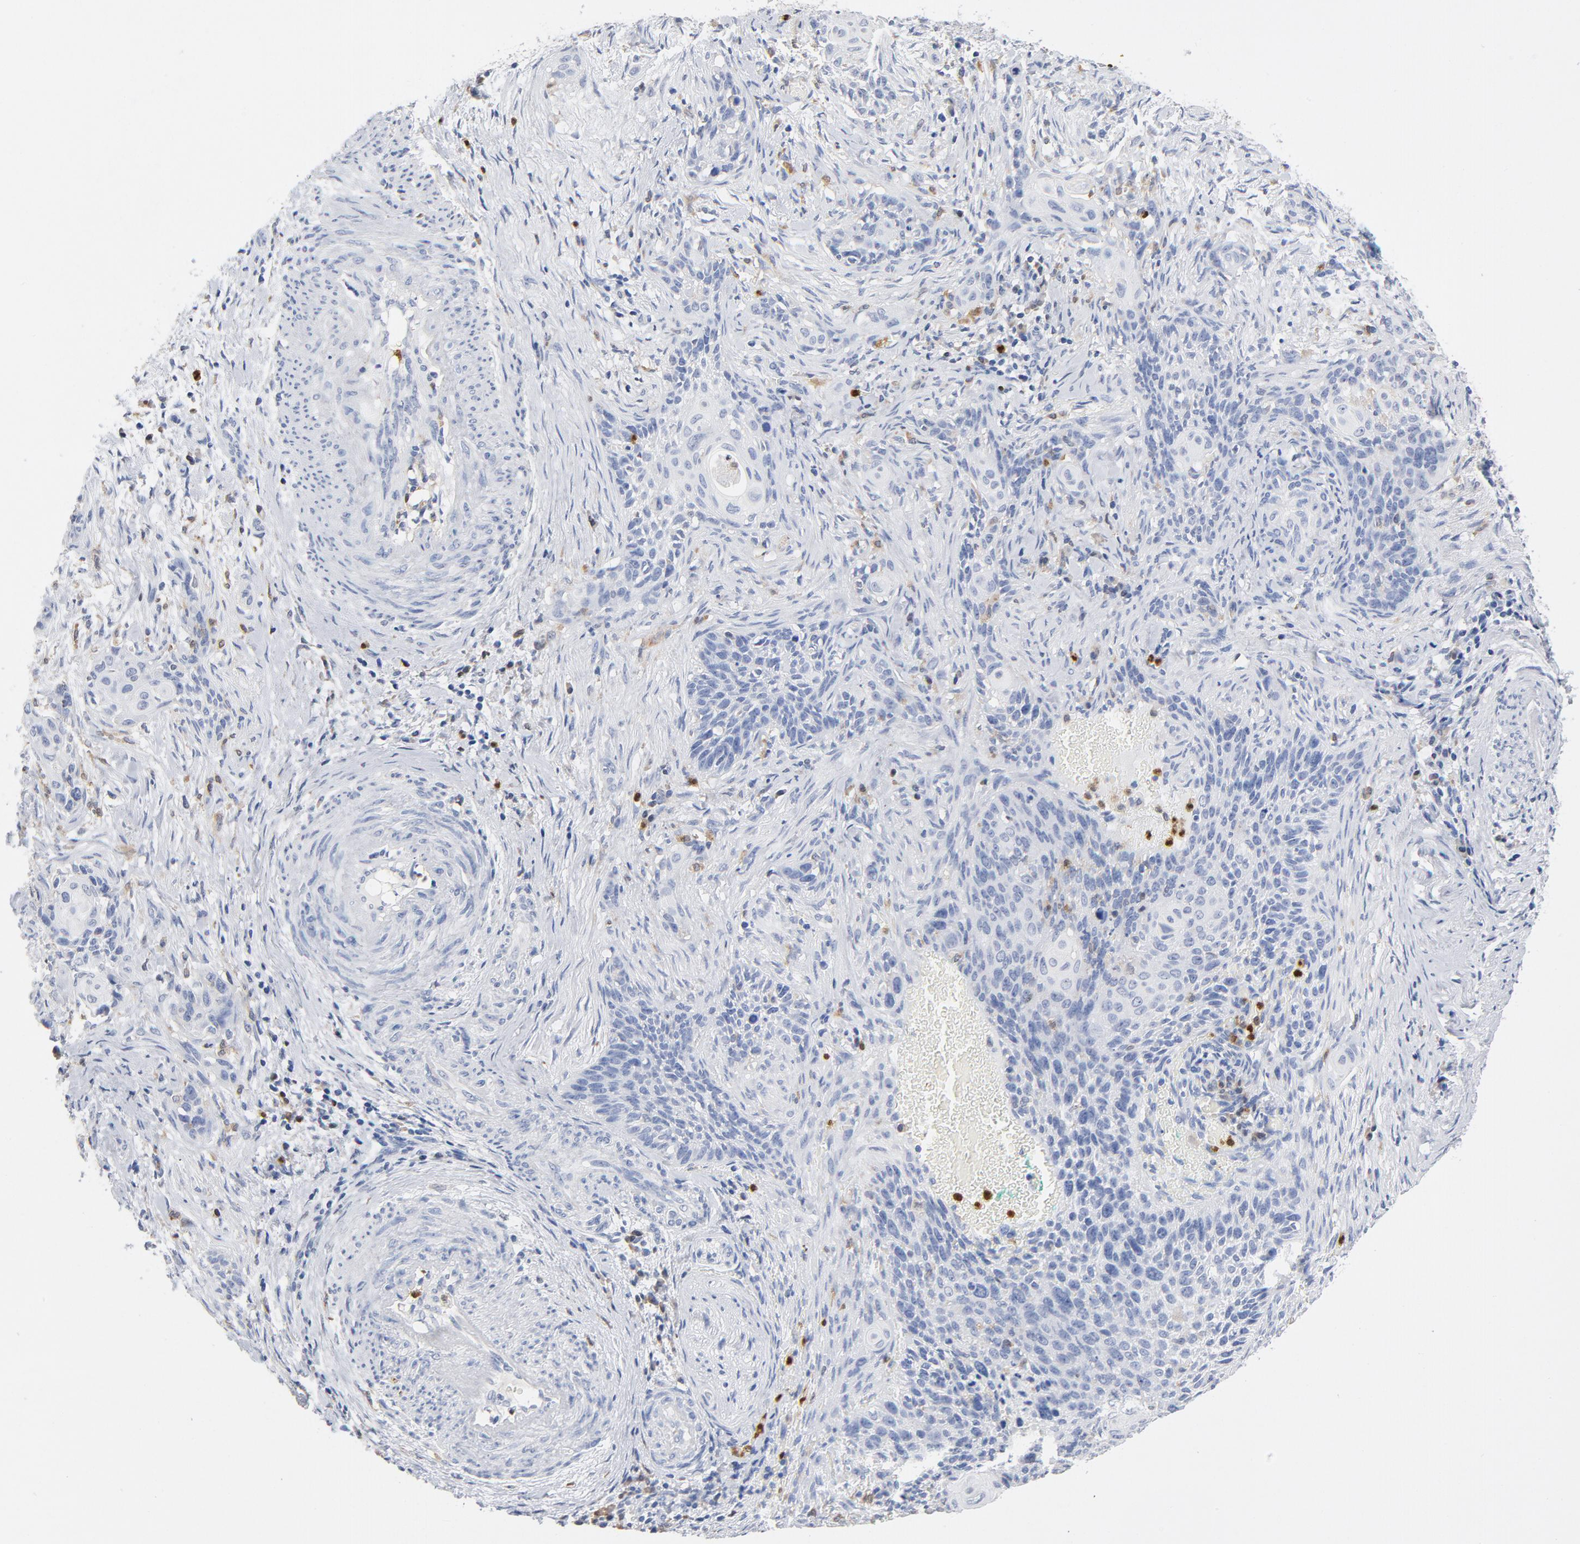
{"staining": {"intensity": "negative", "quantity": "none", "location": "none"}, "tissue": "cervical cancer", "cell_type": "Tumor cells", "image_type": "cancer", "snomed": [{"axis": "morphology", "description": "Squamous cell carcinoma, NOS"}, {"axis": "topography", "description": "Cervix"}], "caption": "DAB (3,3'-diaminobenzidine) immunohistochemical staining of human squamous cell carcinoma (cervical) exhibits no significant expression in tumor cells. (DAB (3,3'-diaminobenzidine) immunohistochemistry, high magnification).", "gene": "NCF1", "patient": {"sex": "female", "age": 33}}